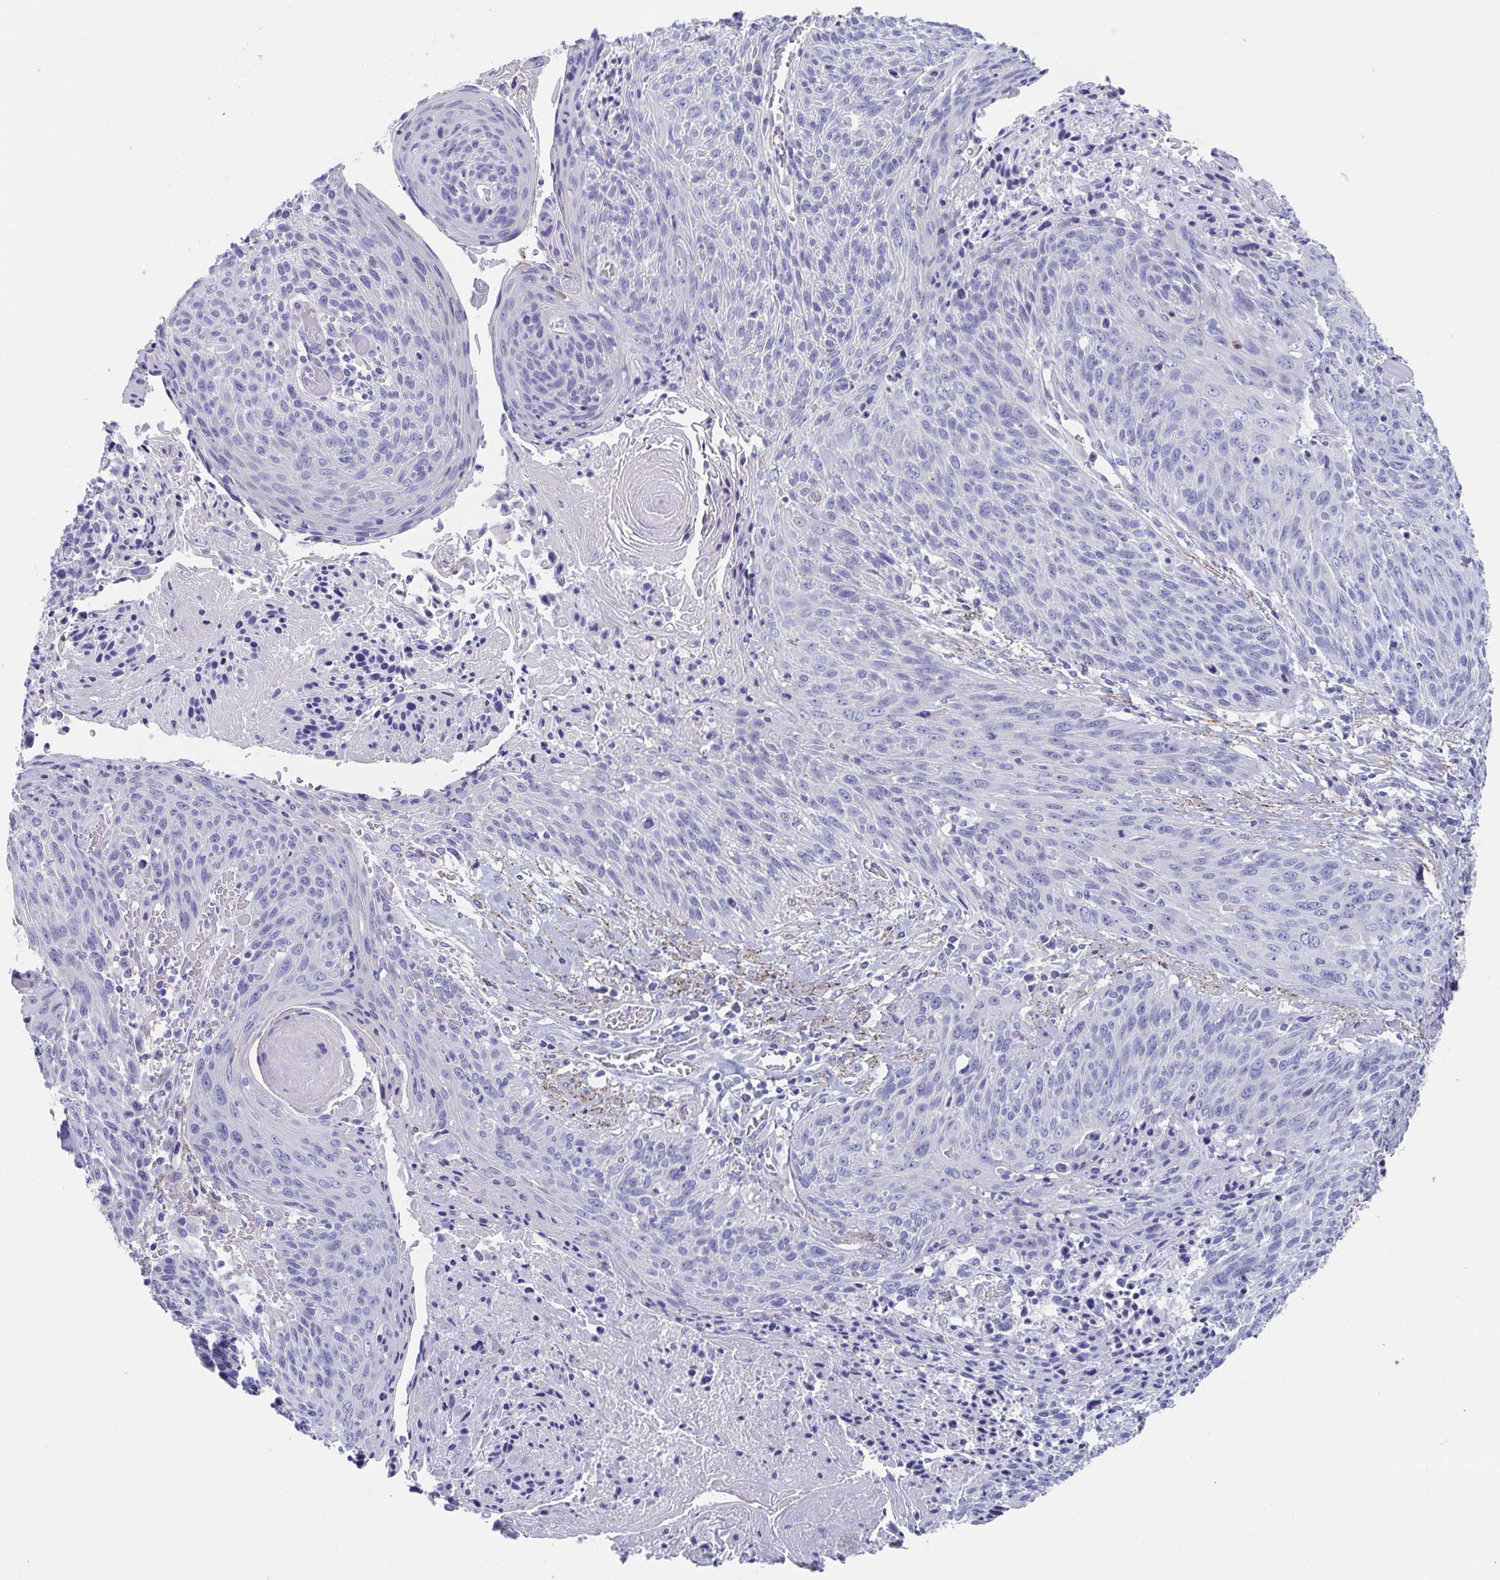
{"staining": {"intensity": "negative", "quantity": "none", "location": "none"}, "tissue": "cervical cancer", "cell_type": "Tumor cells", "image_type": "cancer", "snomed": [{"axis": "morphology", "description": "Squamous cell carcinoma, NOS"}, {"axis": "topography", "description": "Cervix"}], "caption": "An immunohistochemistry histopathology image of cervical squamous cell carcinoma is shown. There is no staining in tumor cells of cervical squamous cell carcinoma. (Immunohistochemistry (ihc), brightfield microscopy, high magnification).", "gene": "CDH2", "patient": {"sex": "female", "age": 45}}